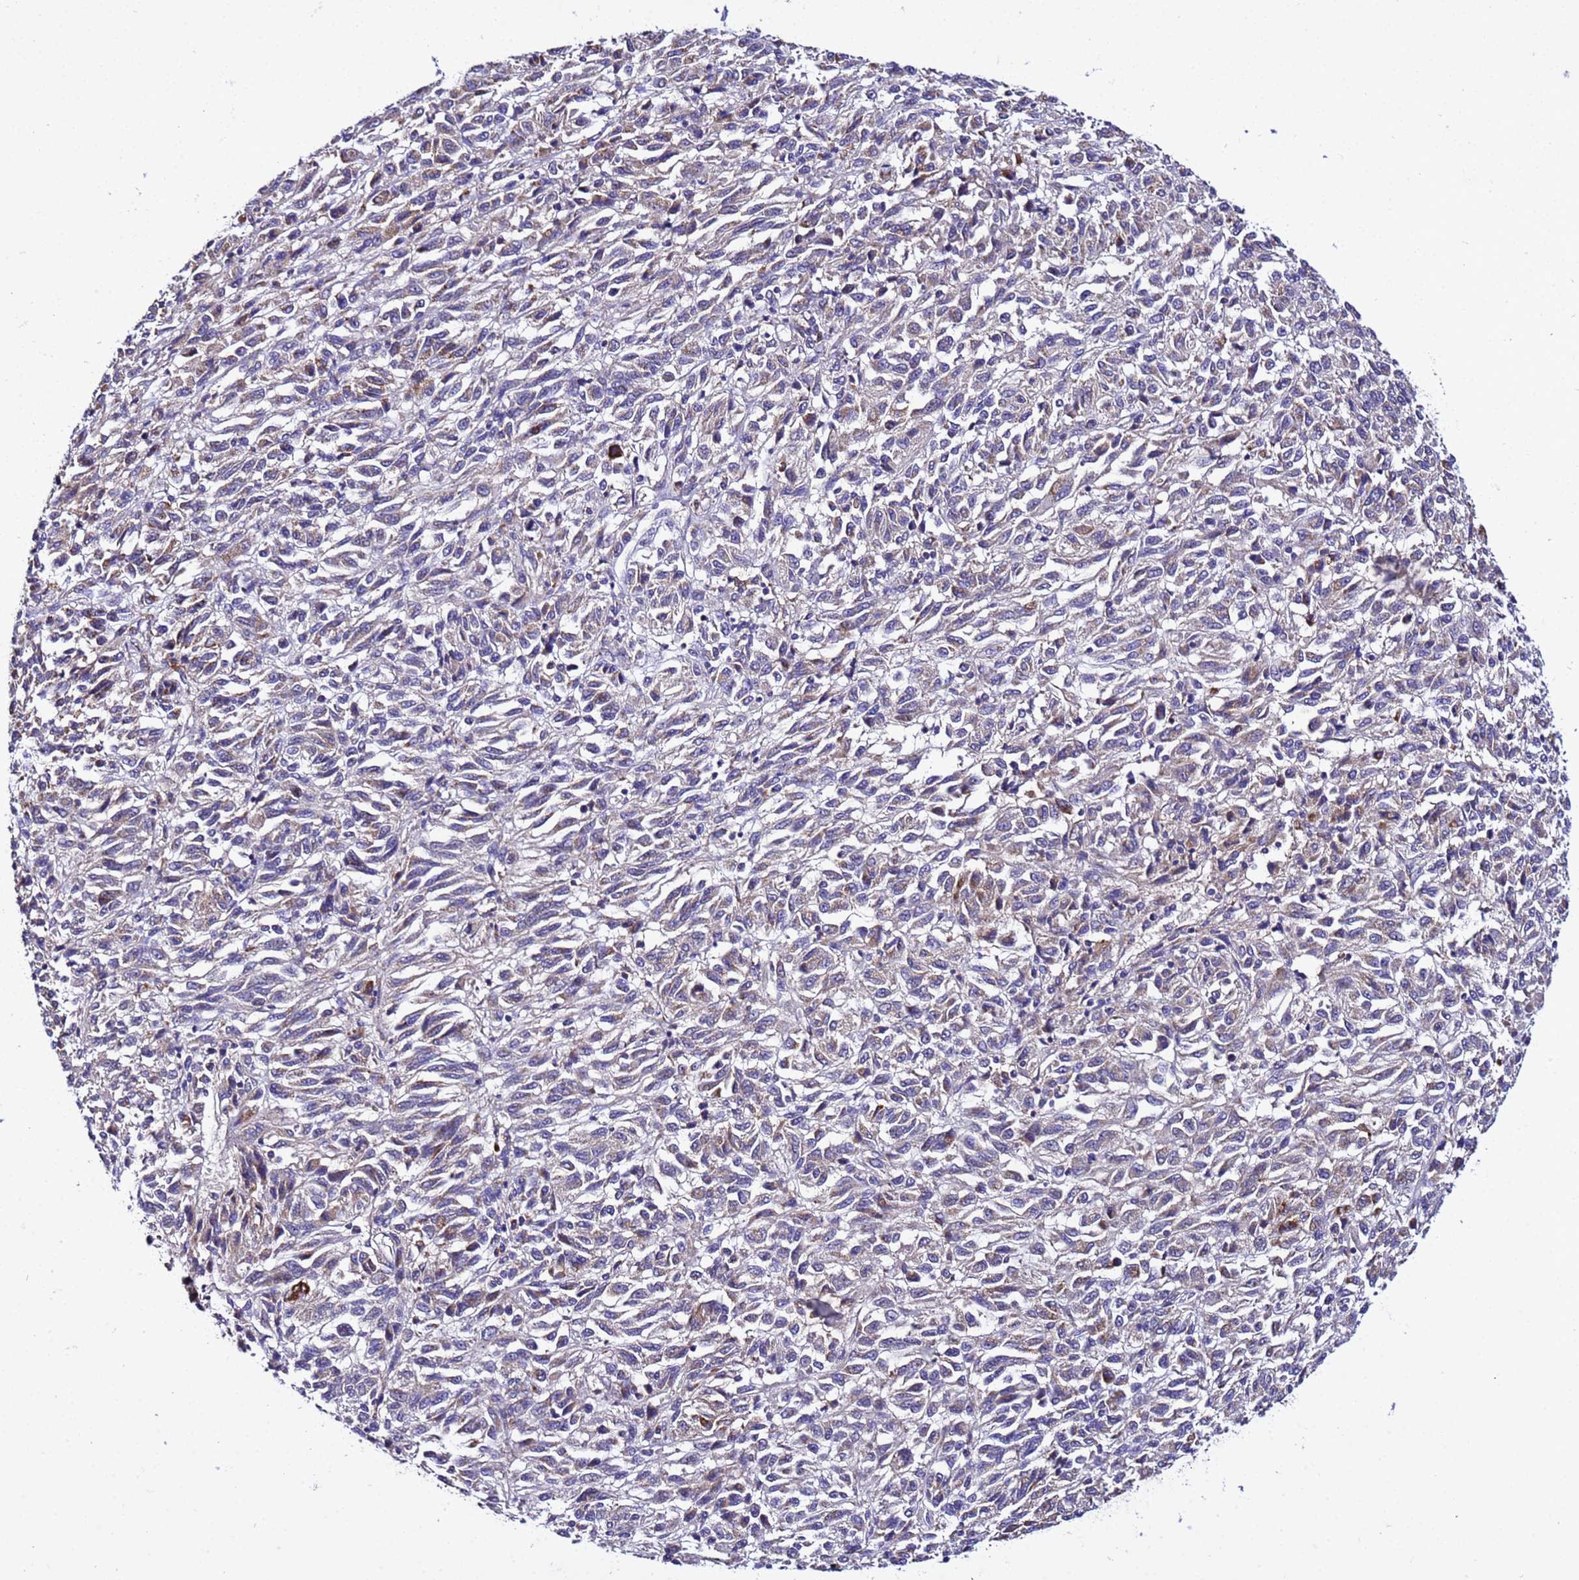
{"staining": {"intensity": "weak", "quantity": "25%-75%", "location": "cytoplasmic/membranous"}, "tissue": "melanoma", "cell_type": "Tumor cells", "image_type": "cancer", "snomed": [{"axis": "morphology", "description": "Malignant melanoma, Metastatic site"}, {"axis": "topography", "description": "Lung"}], "caption": "Immunohistochemistry photomicrograph of malignant melanoma (metastatic site) stained for a protein (brown), which exhibits low levels of weak cytoplasmic/membranous staining in about 25%-75% of tumor cells.", "gene": "PLXDC2", "patient": {"sex": "male", "age": 64}}